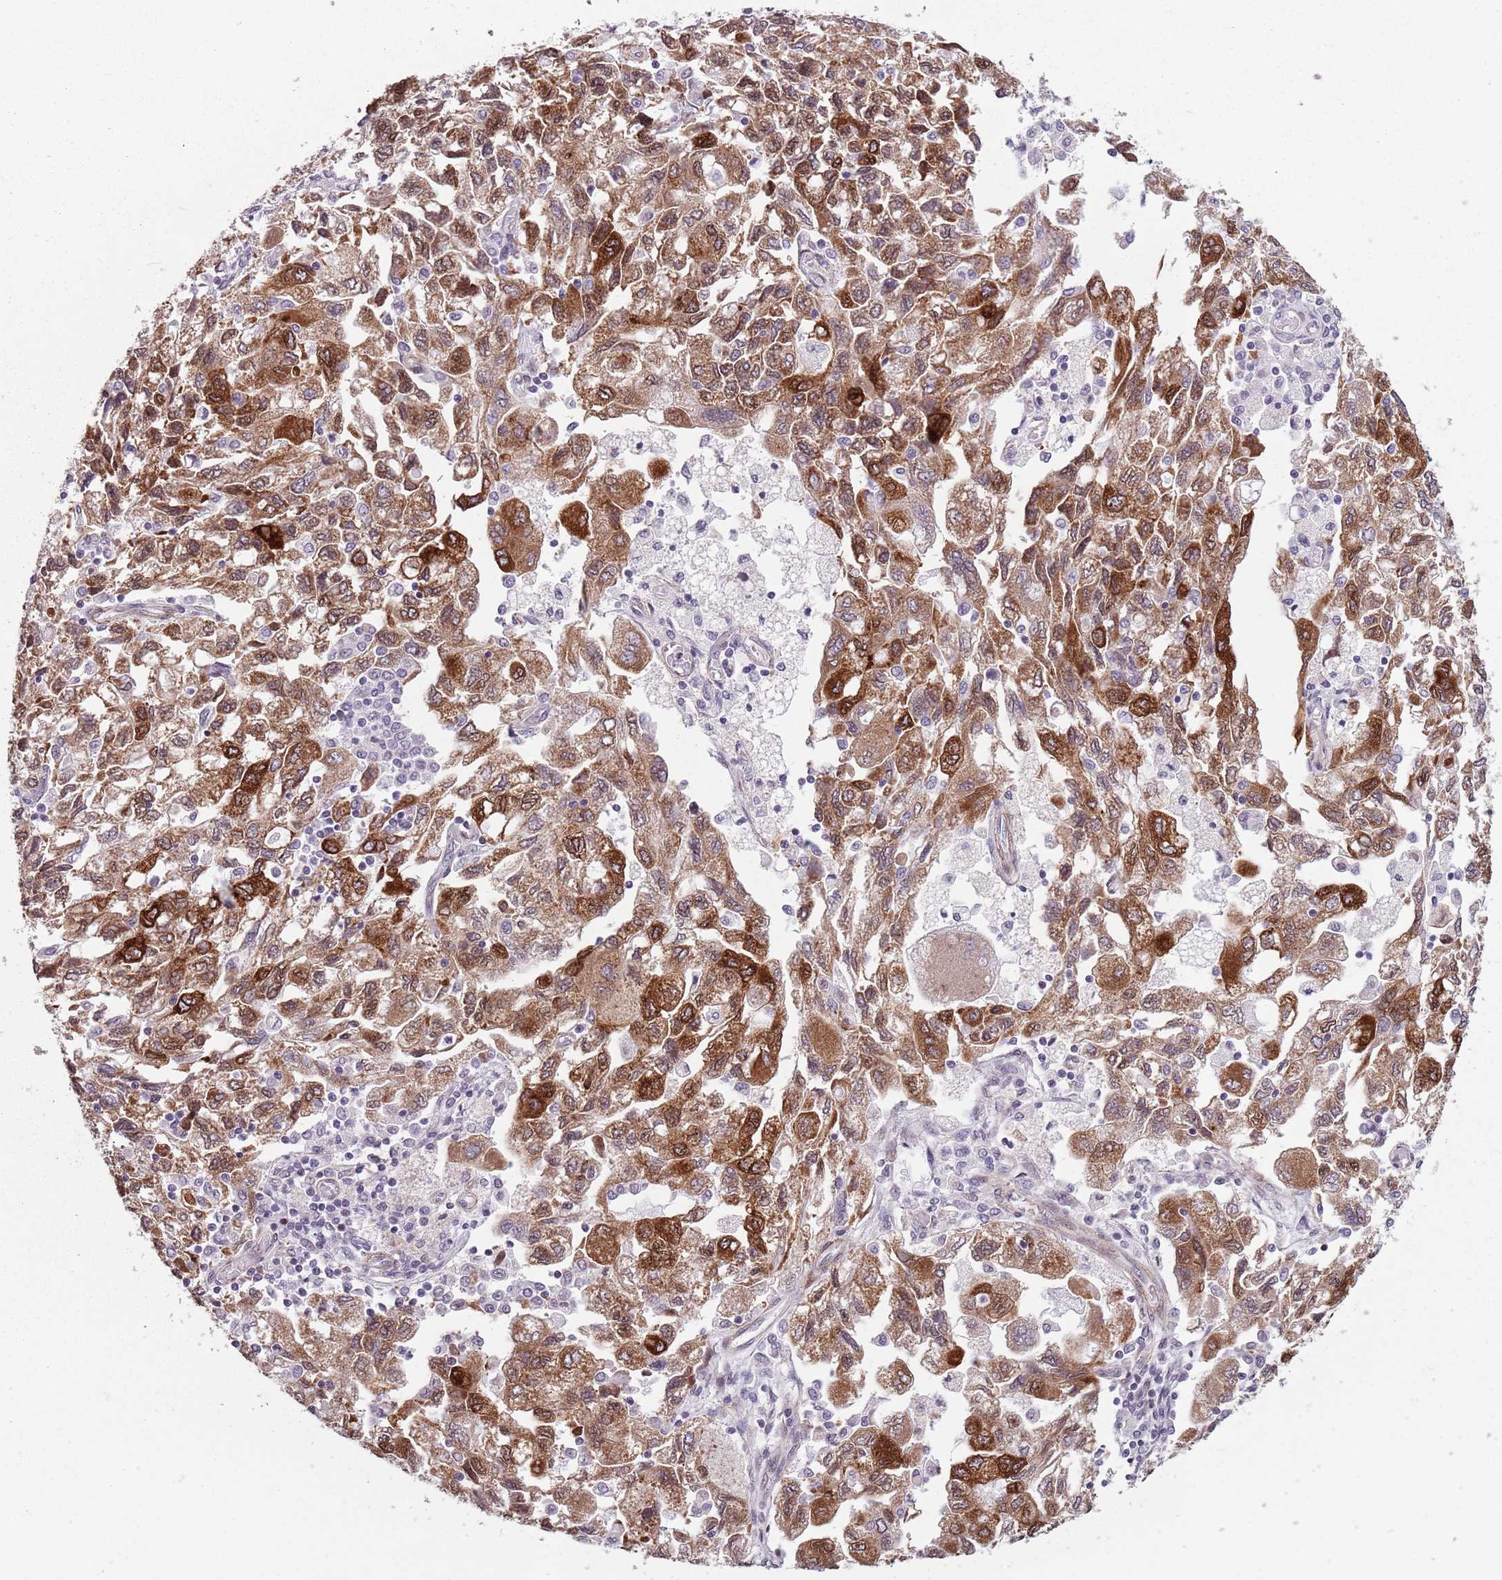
{"staining": {"intensity": "strong", "quantity": ">75%", "location": "cytoplasmic/membranous,nuclear"}, "tissue": "ovarian cancer", "cell_type": "Tumor cells", "image_type": "cancer", "snomed": [{"axis": "morphology", "description": "Carcinoma, NOS"}, {"axis": "morphology", "description": "Cystadenocarcinoma, serous, NOS"}, {"axis": "topography", "description": "Ovary"}], "caption": "Strong cytoplasmic/membranous and nuclear staining for a protein is appreciated in approximately >75% of tumor cells of ovarian serous cystadenocarcinoma using immunohistochemistry.", "gene": "TMC4", "patient": {"sex": "female", "age": 69}}